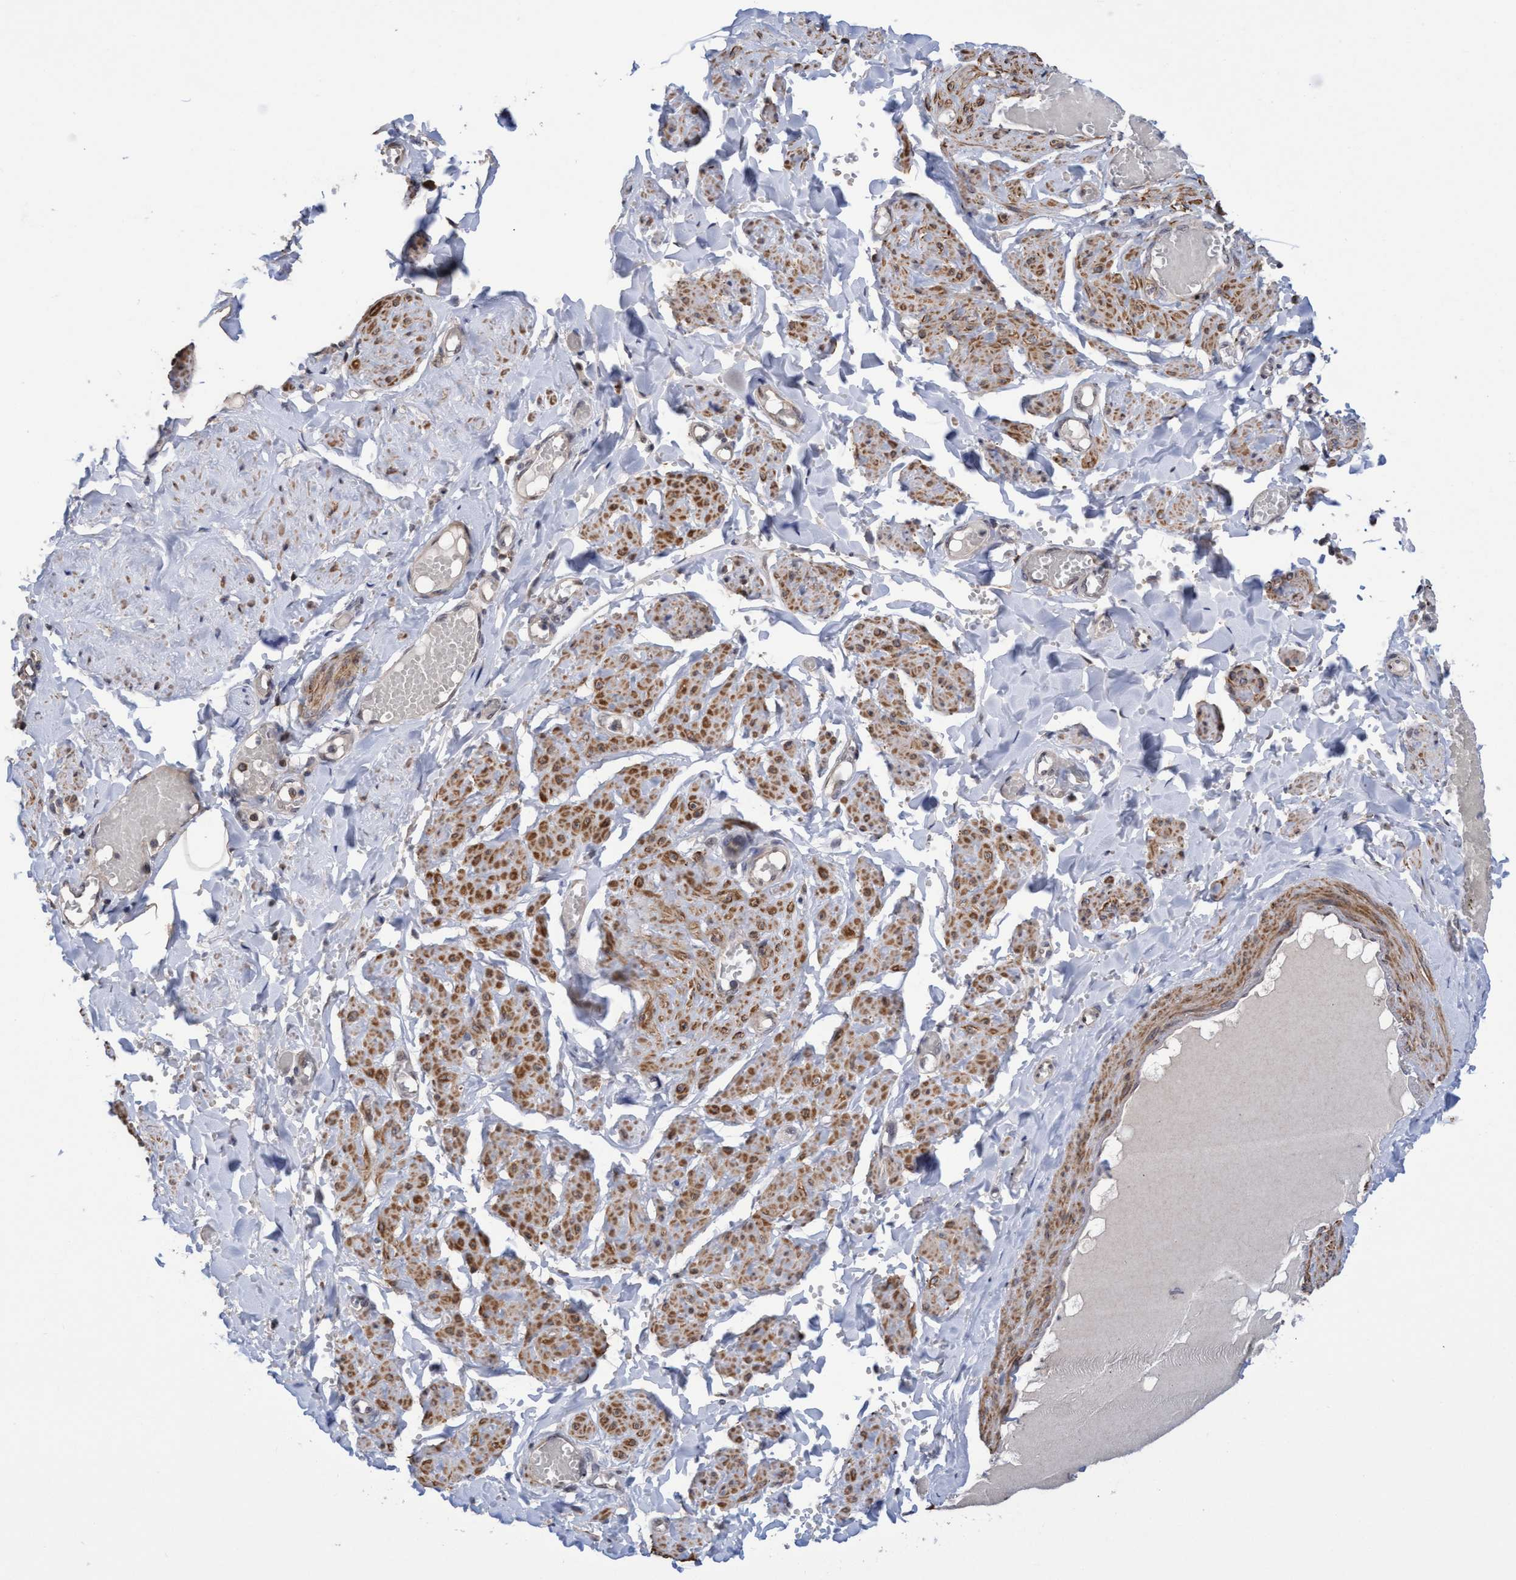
{"staining": {"intensity": "moderate", "quantity": ">75%", "location": "cytoplasmic/membranous"}, "tissue": "adipose tissue", "cell_type": "Adipocytes", "image_type": "normal", "snomed": [{"axis": "morphology", "description": "Normal tissue, NOS"}, {"axis": "topography", "description": "Vascular tissue"}, {"axis": "topography", "description": "Fallopian tube"}, {"axis": "topography", "description": "Ovary"}], "caption": "A high-resolution image shows immunohistochemistry (IHC) staining of normal adipose tissue, which exhibits moderate cytoplasmic/membranous positivity in about >75% of adipocytes. (DAB (3,3'-diaminobenzidine) IHC with brightfield microscopy, high magnification).", "gene": "SLBP", "patient": {"sex": "female", "age": 67}}